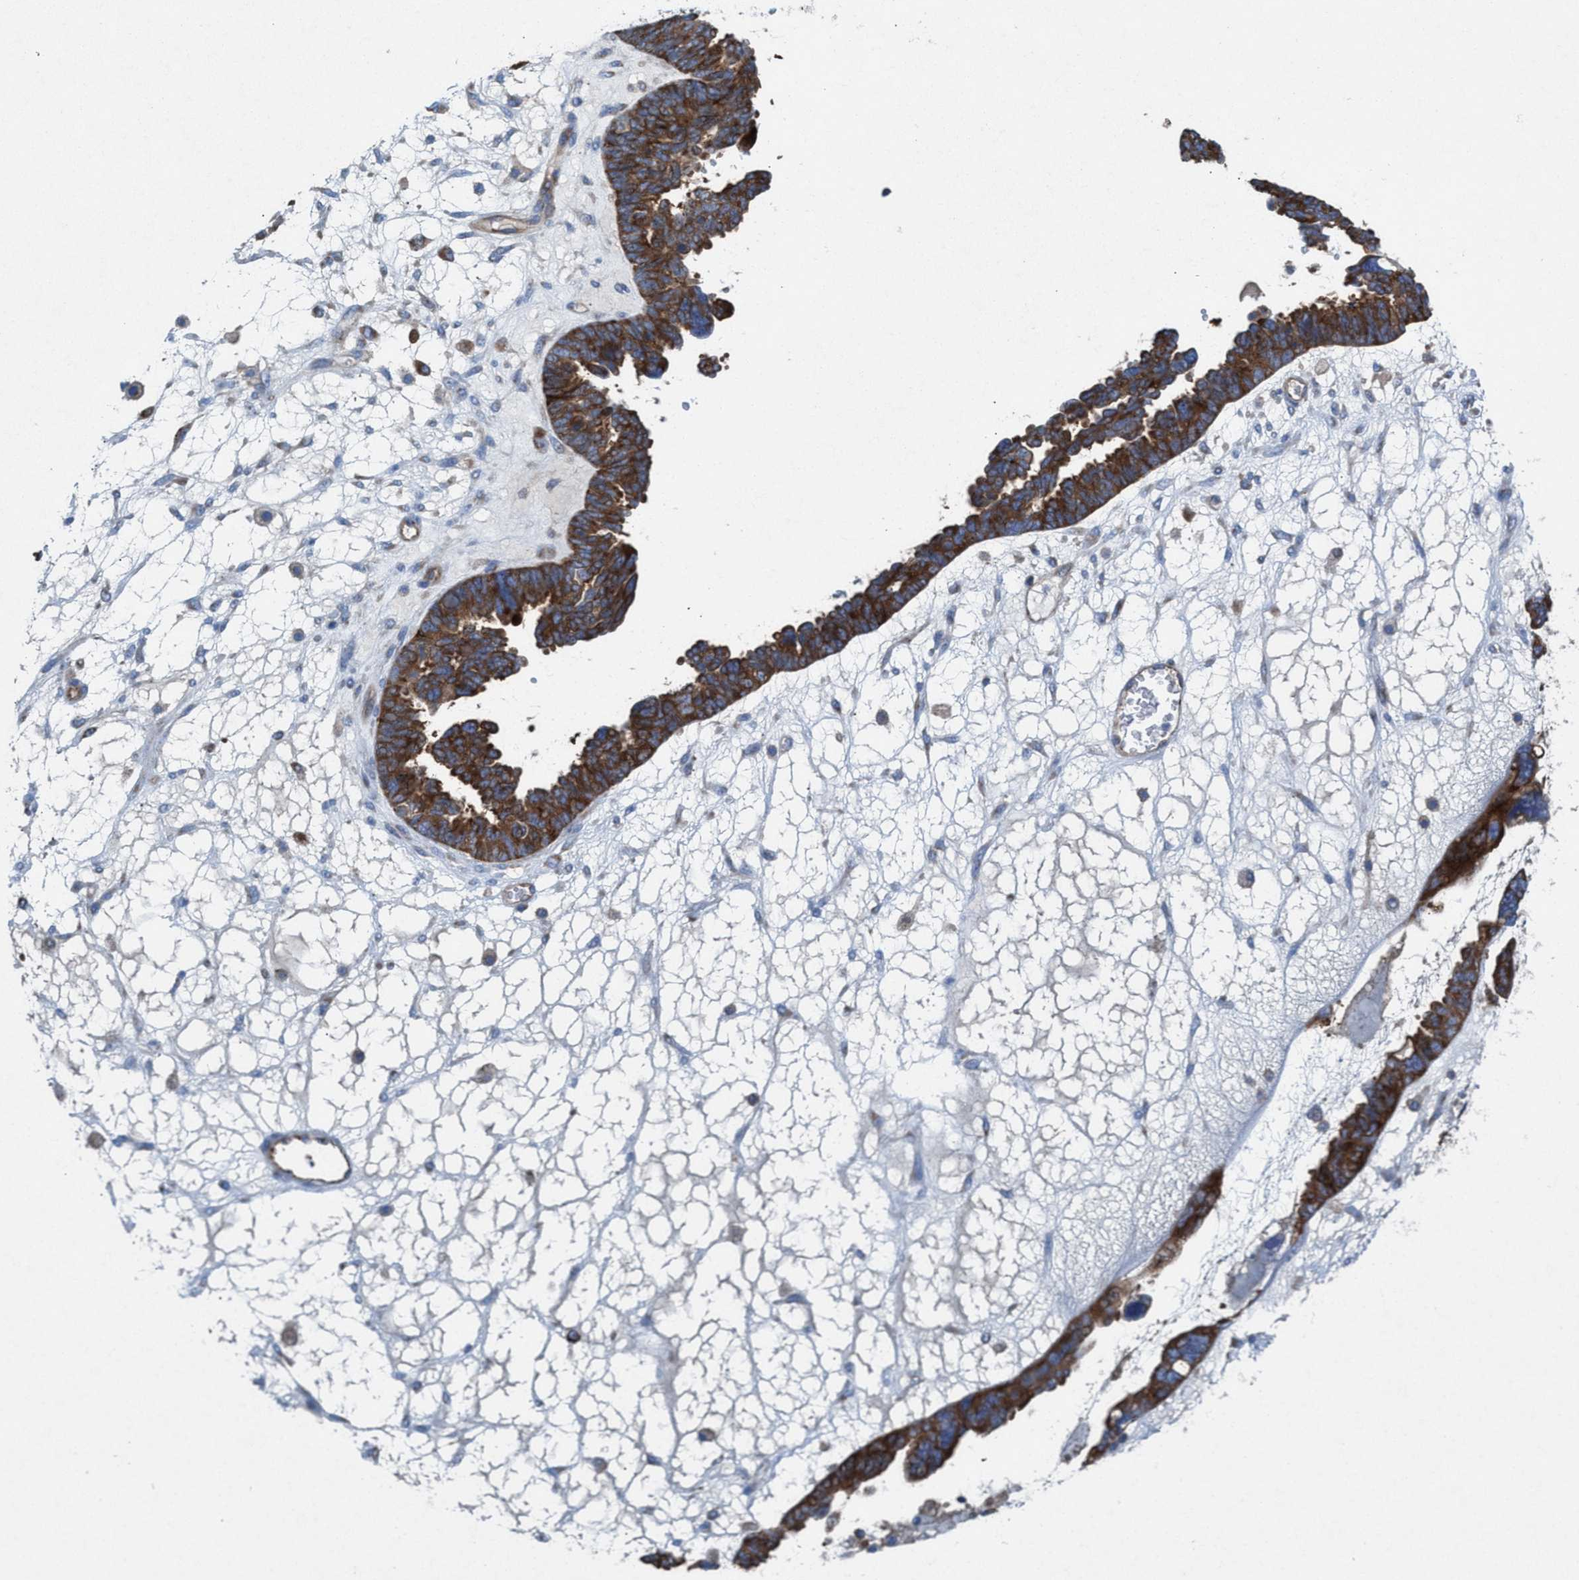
{"staining": {"intensity": "strong", "quantity": ">75%", "location": "cytoplasmic/membranous"}, "tissue": "ovarian cancer", "cell_type": "Tumor cells", "image_type": "cancer", "snomed": [{"axis": "morphology", "description": "Cystadenocarcinoma, serous, NOS"}, {"axis": "topography", "description": "Ovary"}], "caption": "Brown immunohistochemical staining in human ovarian cancer displays strong cytoplasmic/membranous positivity in approximately >75% of tumor cells. The staining was performed using DAB (3,3'-diaminobenzidine) to visualize the protein expression in brown, while the nuclei were stained in blue with hematoxylin (Magnification: 20x).", "gene": "NYAP1", "patient": {"sex": "female", "age": 79}}